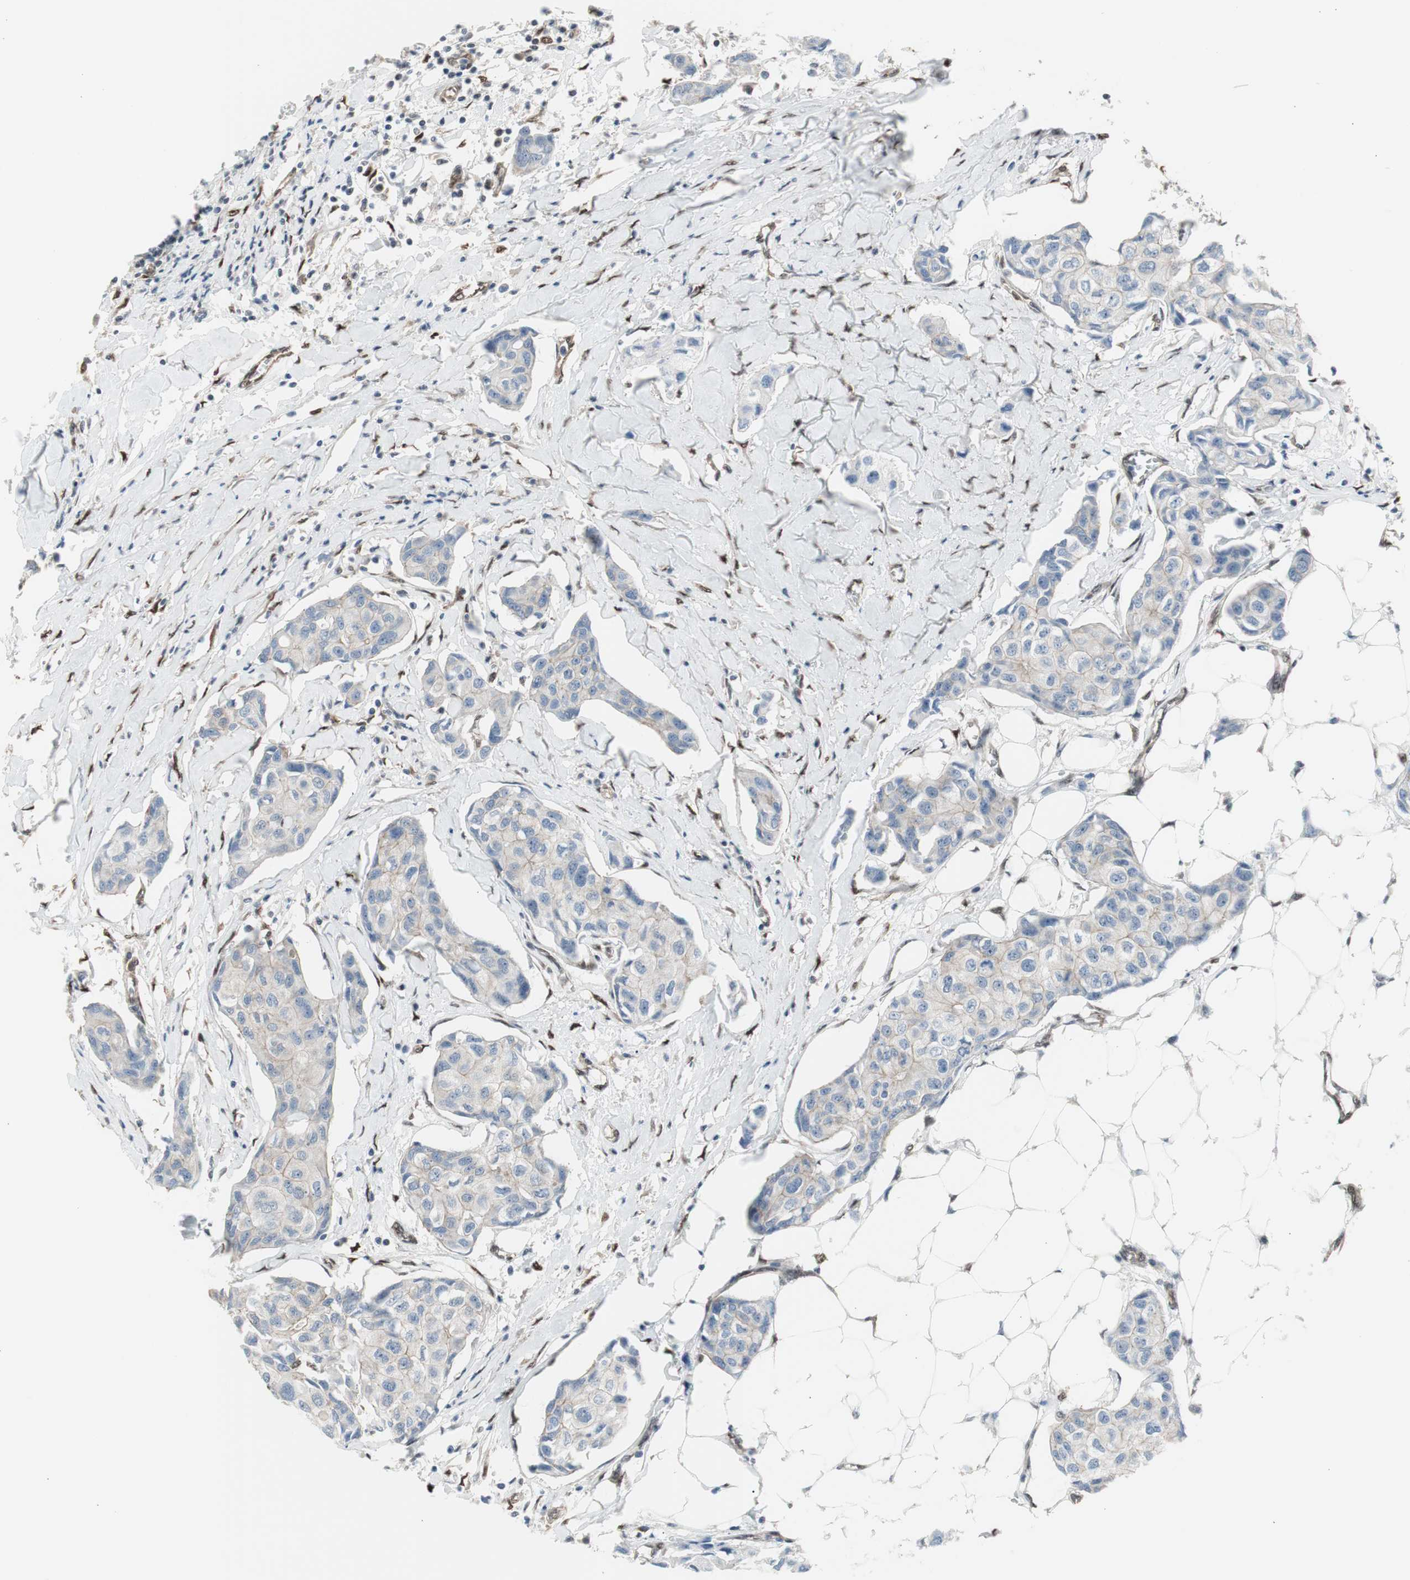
{"staining": {"intensity": "weak", "quantity": "<25%", "location": "cytoplasmic/membranous"}, "tissue": "breast cancer", "cell_type": "Tumor cells", "image_type": "cancer", "snomed": [{"axis": "morphology", "description": "Duct carcinoma"}, {"axis": "topography", "description": "Breast"}], "caption": "Immunohistochemistry micrograph of intraductal carcinoma (breast) stained for a protein (brown), which displays no expression in tumor cells.", "gene": "PML", "patient": {"sex": "female", "age": 80}}